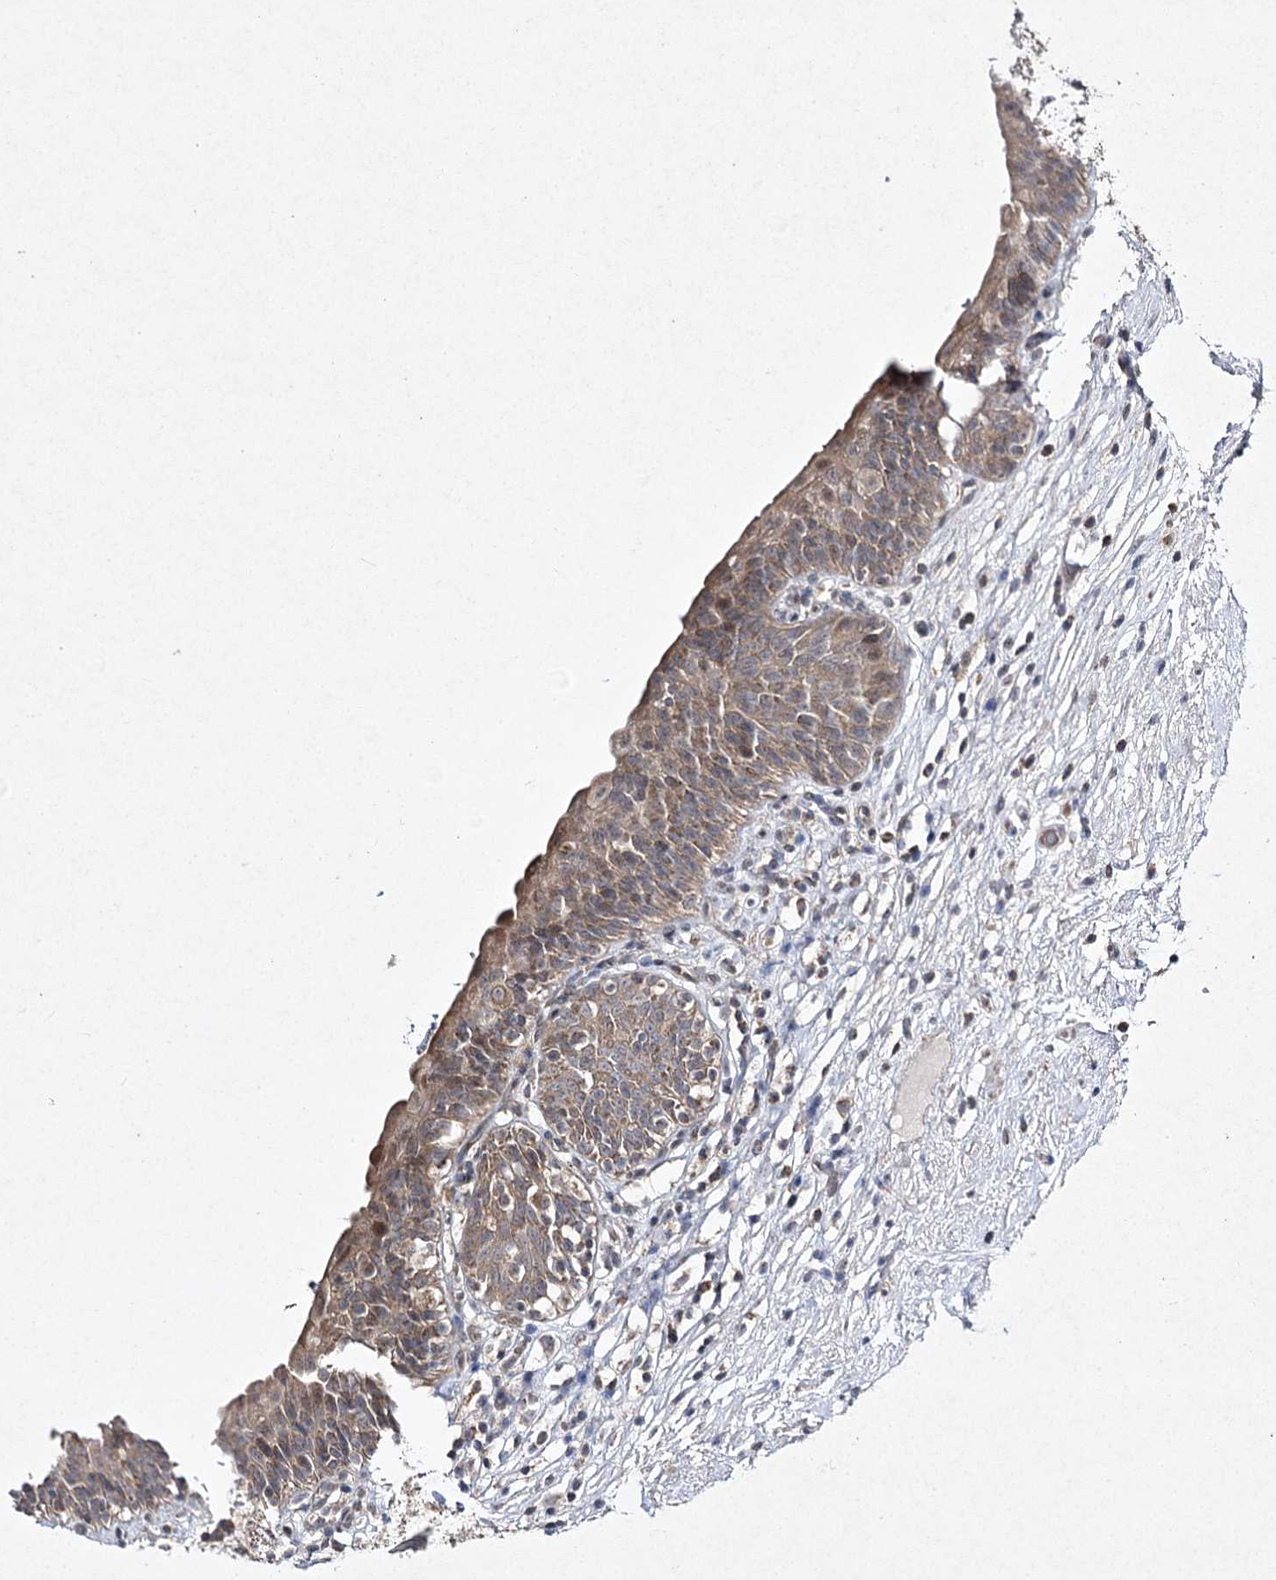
{"staining": {"intensity": "moderate", "quantity": ">75%", "location": "cytoplasmic/membranous"}, "tissue": "urinary bladder", "cell_type": "Urothelial cells", "image_type": "normal", "snomed": [{"axis": "morphology", "description": "Normal tissue, NOS"}, {"axis": "topography", "description": "Urinary bladder"}], "caption": "Immunohistochemistry (IHC) of normal urinary bladder shows medium levels of moderate cytoplasmic/membranous positivity in about >75% of urothelial cells.", "gene": "FANCL", "patient": {"sex": "male", "age": 83}}